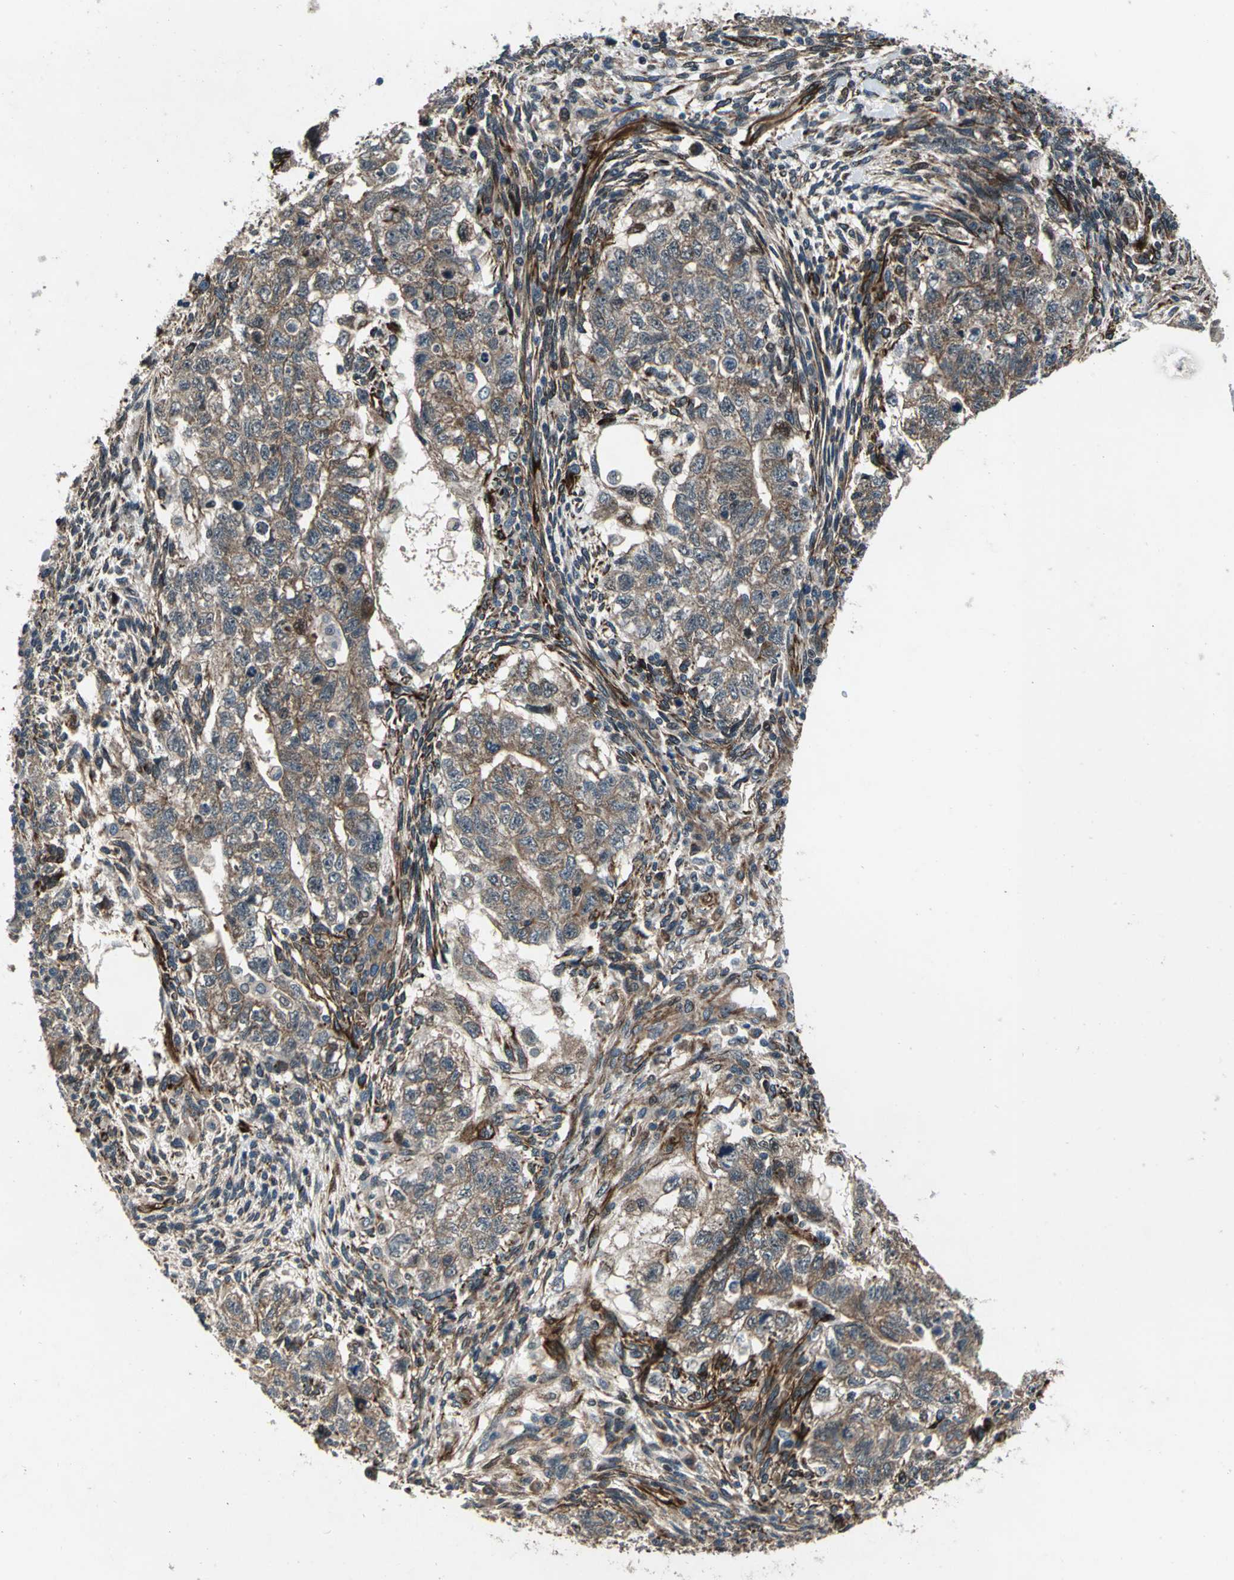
{"staining": {"intensity": "moderate", "quantity": ">75%", "location": "cytoplasmic/membranous"}, "tissue": "testis cancer", "cell_type": "Tumor cells", "image_type": "cancer", "snomed": [{"axis": "morphology", "description": "Normal tissue, NOS"}, {"axis": "morphology", "description": "Carcinoma, Embryonal, NOS"}, {"axis": "topography", "description": "Testis"}], "caption": "Immunohistochemical staining of embryonal carcinoma (testis) shows medium levels of moderate cytoplasmic/membranous protein staining in approximately >75% of tumor cells.", "gene": "EXD2", "patient": {"sex": "male", "age": 36}}